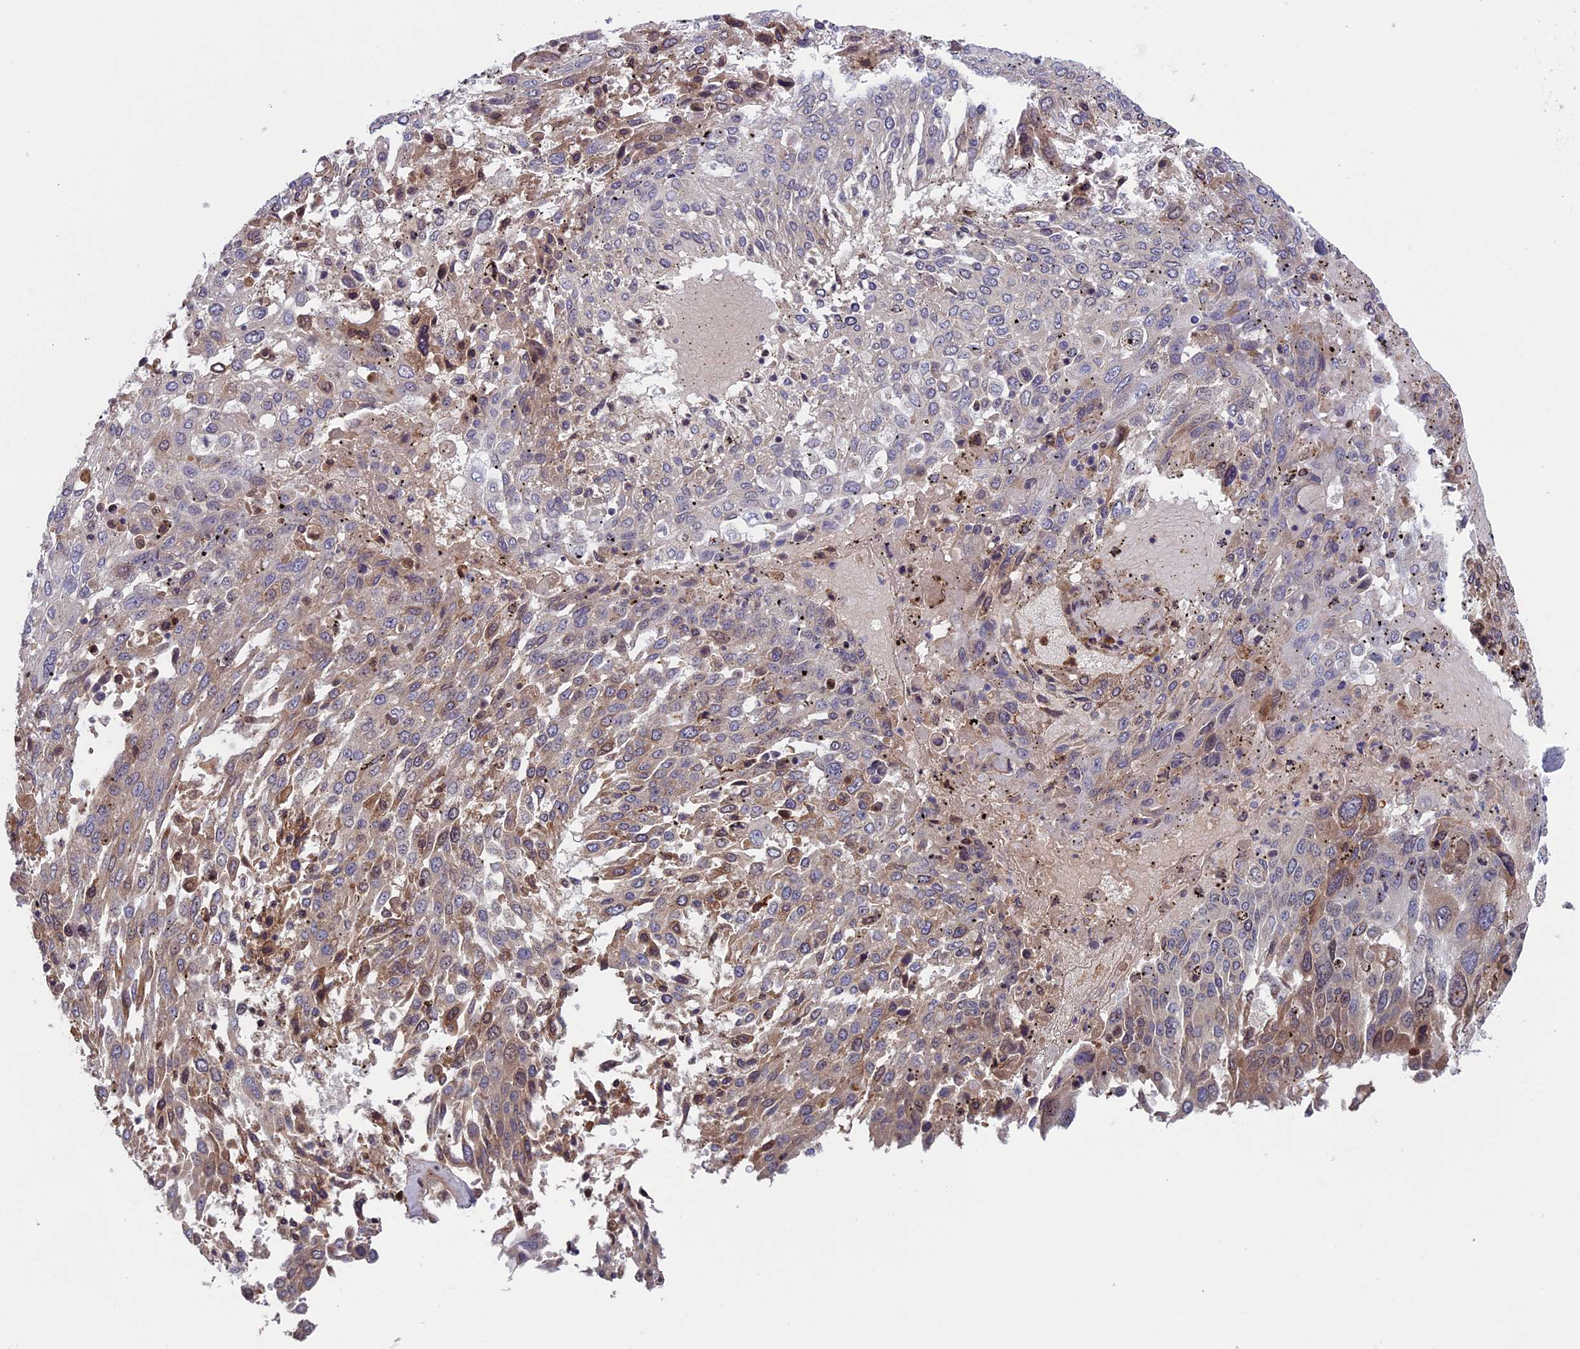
{"staining": {"intensity": "weak", "quantity": "<25%", "location": "cytoplasmic/membranous"}, "tissue": "lung cancer", "cell_type": "Tumor cells", "image_type": "cancer", "snomed": [{"axis": "morphology", "description": "Squamous cell carcinoma, NOS"}, {"axis": "topography", "description": "Lung"}], "caption": "Image shows no protein staining in tumor cells of lung squamous cell carcinoma tissue.", "gene": "FADS1", "patient": {"sex": "male", "age": 65}}